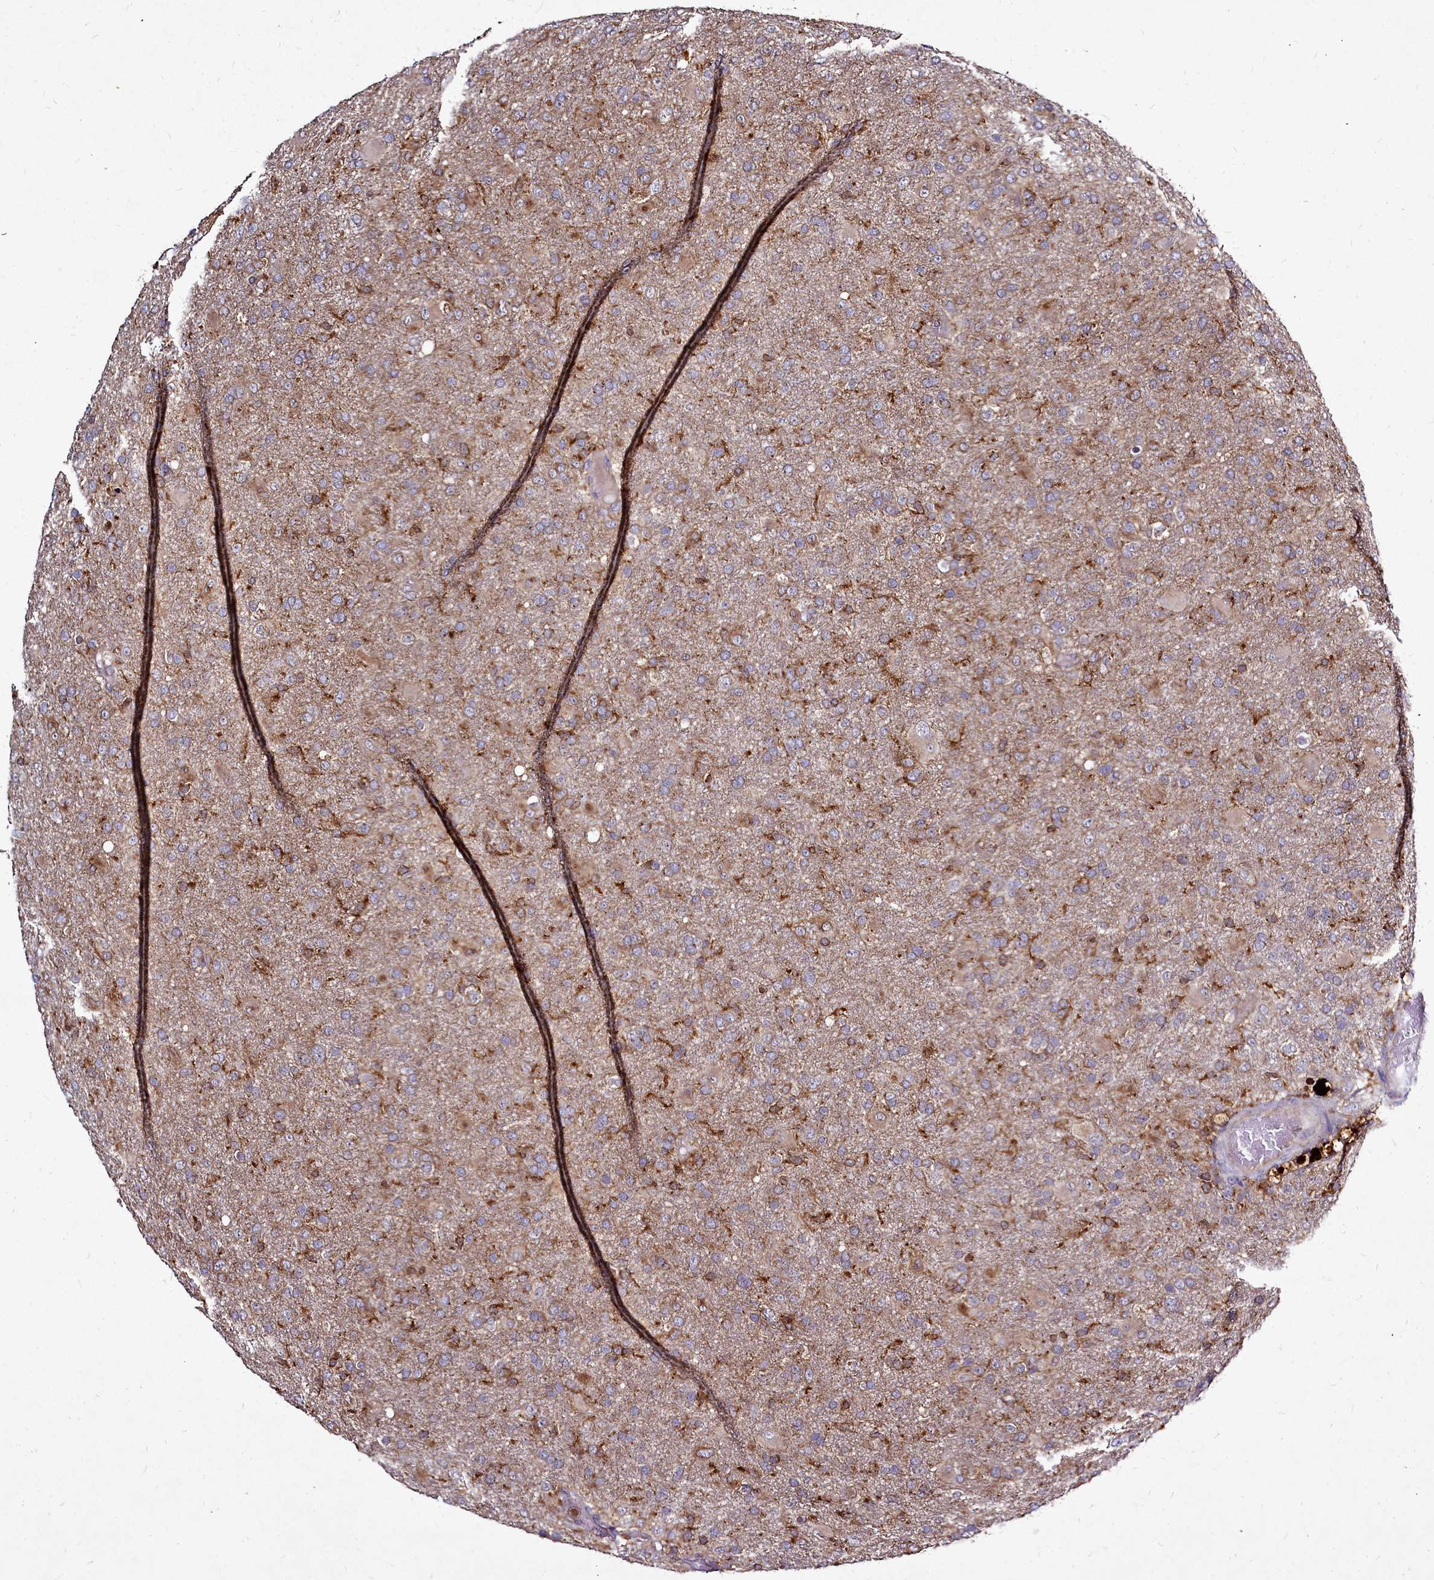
{"staining": {"intensity": "moderate", "quantity": "25%-75%", "location": "cytoplasmic/membranous"}, "tissue": "glioma", "cell_type": "Tumor cells", "image_type": "cancer", "snomed": [{"axis": "morphology", "description": "Glioma, malignant, Low grade"}, {"axis": "topography", "description": "Brain"}], "caption": "Malignant glioma (low-grade) tissue exhibits moderate cytoplasmic/membranous staining in about 25%-75% of tumor cells", "gene": "NCKAP1L", "patient": {"sex": "male", "age": 65}}